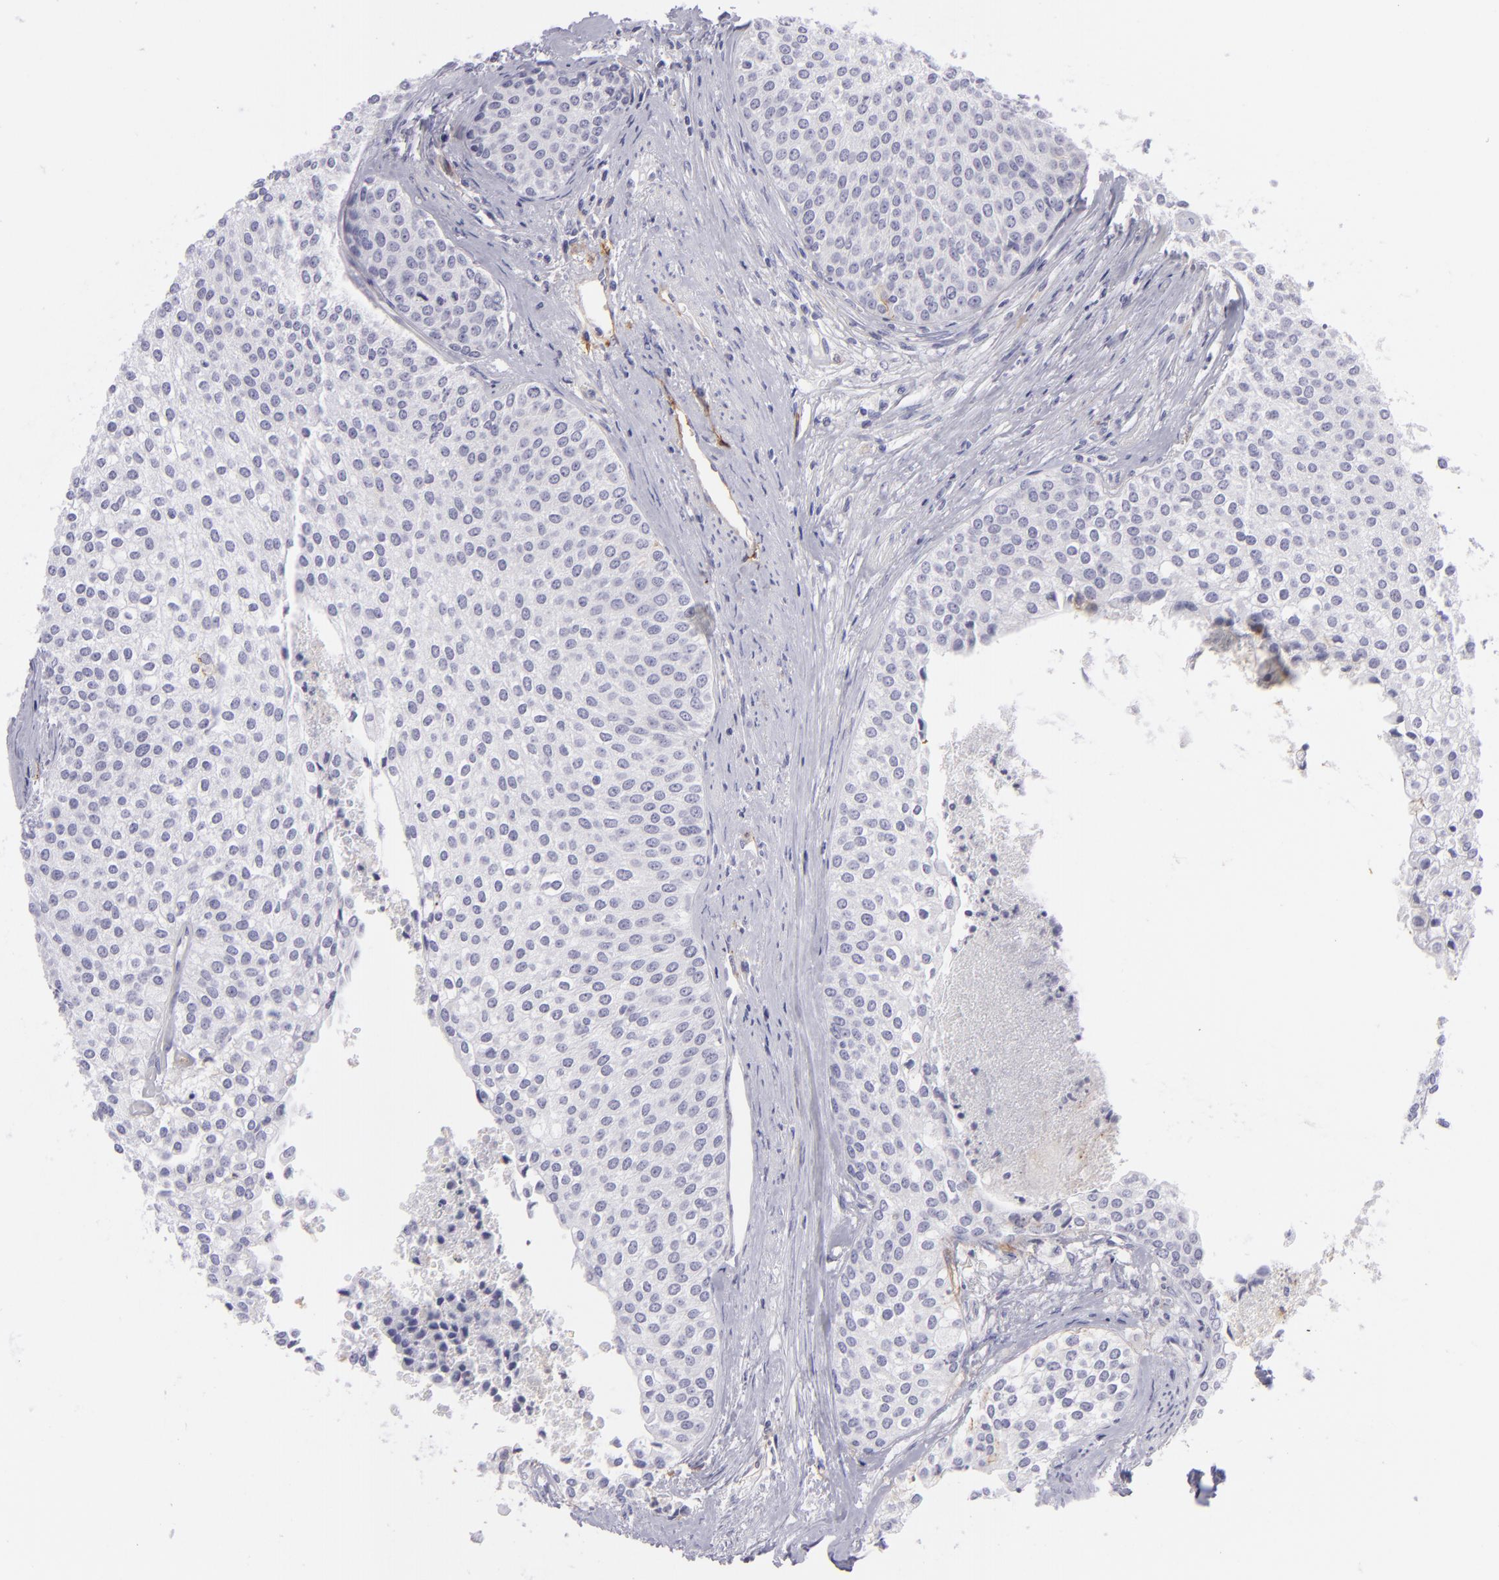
{"staining": {"intensity": "negative", "quantity": "none", "location": "none"}, "tissue": "urothelial cancer", "cell_type": "Tumor cells", "image_type": "cancer", "snomed": [{"axis": "morphology", "description": "Urothelial carcinoma, Low grade"}, {"axis": "topography", "description": "Urinary bladder"}], "caption": "Immunohistochemistry (IHC) of low-grade urothelial carcinoma exhibits no staining in tumor cells. (Stains: DAB IHC with hematoxylin counter stain, Microscopy: brightfield microscopy at high magnification).", "gene": "THBD", "patient": {"sex": "female", "age": 73}}